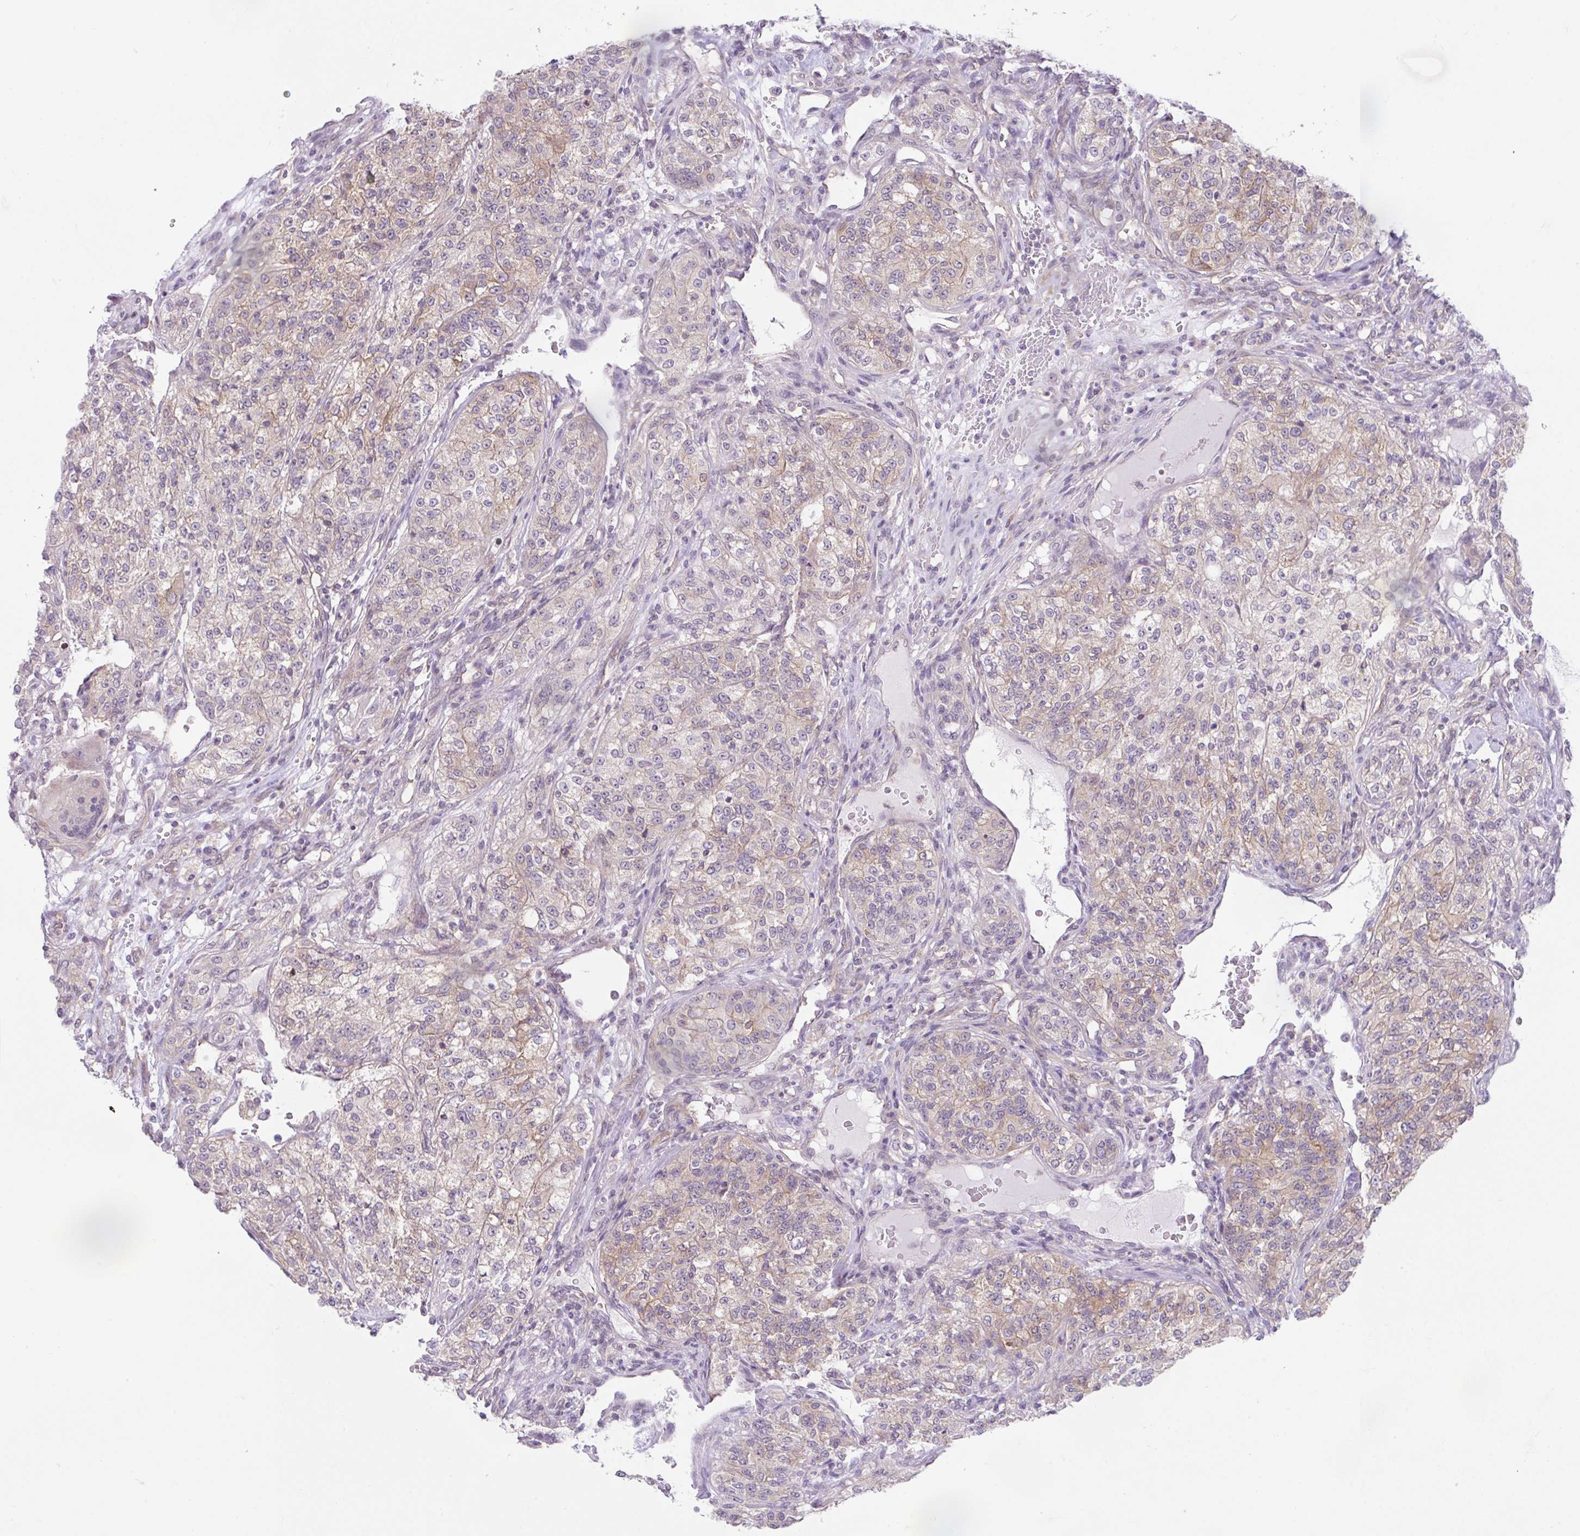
{"staining": {"intensity": "weak", "quantity": "25%-75%", "location": "cytoplasmic/membranous"}, "tissue": "renal cancer", "cell_type": "Tumor cells", "image_type": "cancer", "snomed": [{"axis": "morphology", "description": "Adenocarcinoma, NOS"}, {"axis": "topography", "description": "Kidney"}], "caption": "A brown stain highlights weak cytoplasmic/membranous positivity of a protein in adenocarcinoma (renal) tumor cells. Using DAB (3,3'-diaminobenzidine) (brown) and hematoxylin (blue) stains, captured at high magnification using brightfield microscopy.", "gene": "RALBP1", "patient": {"sex": "female", "age": 63}}